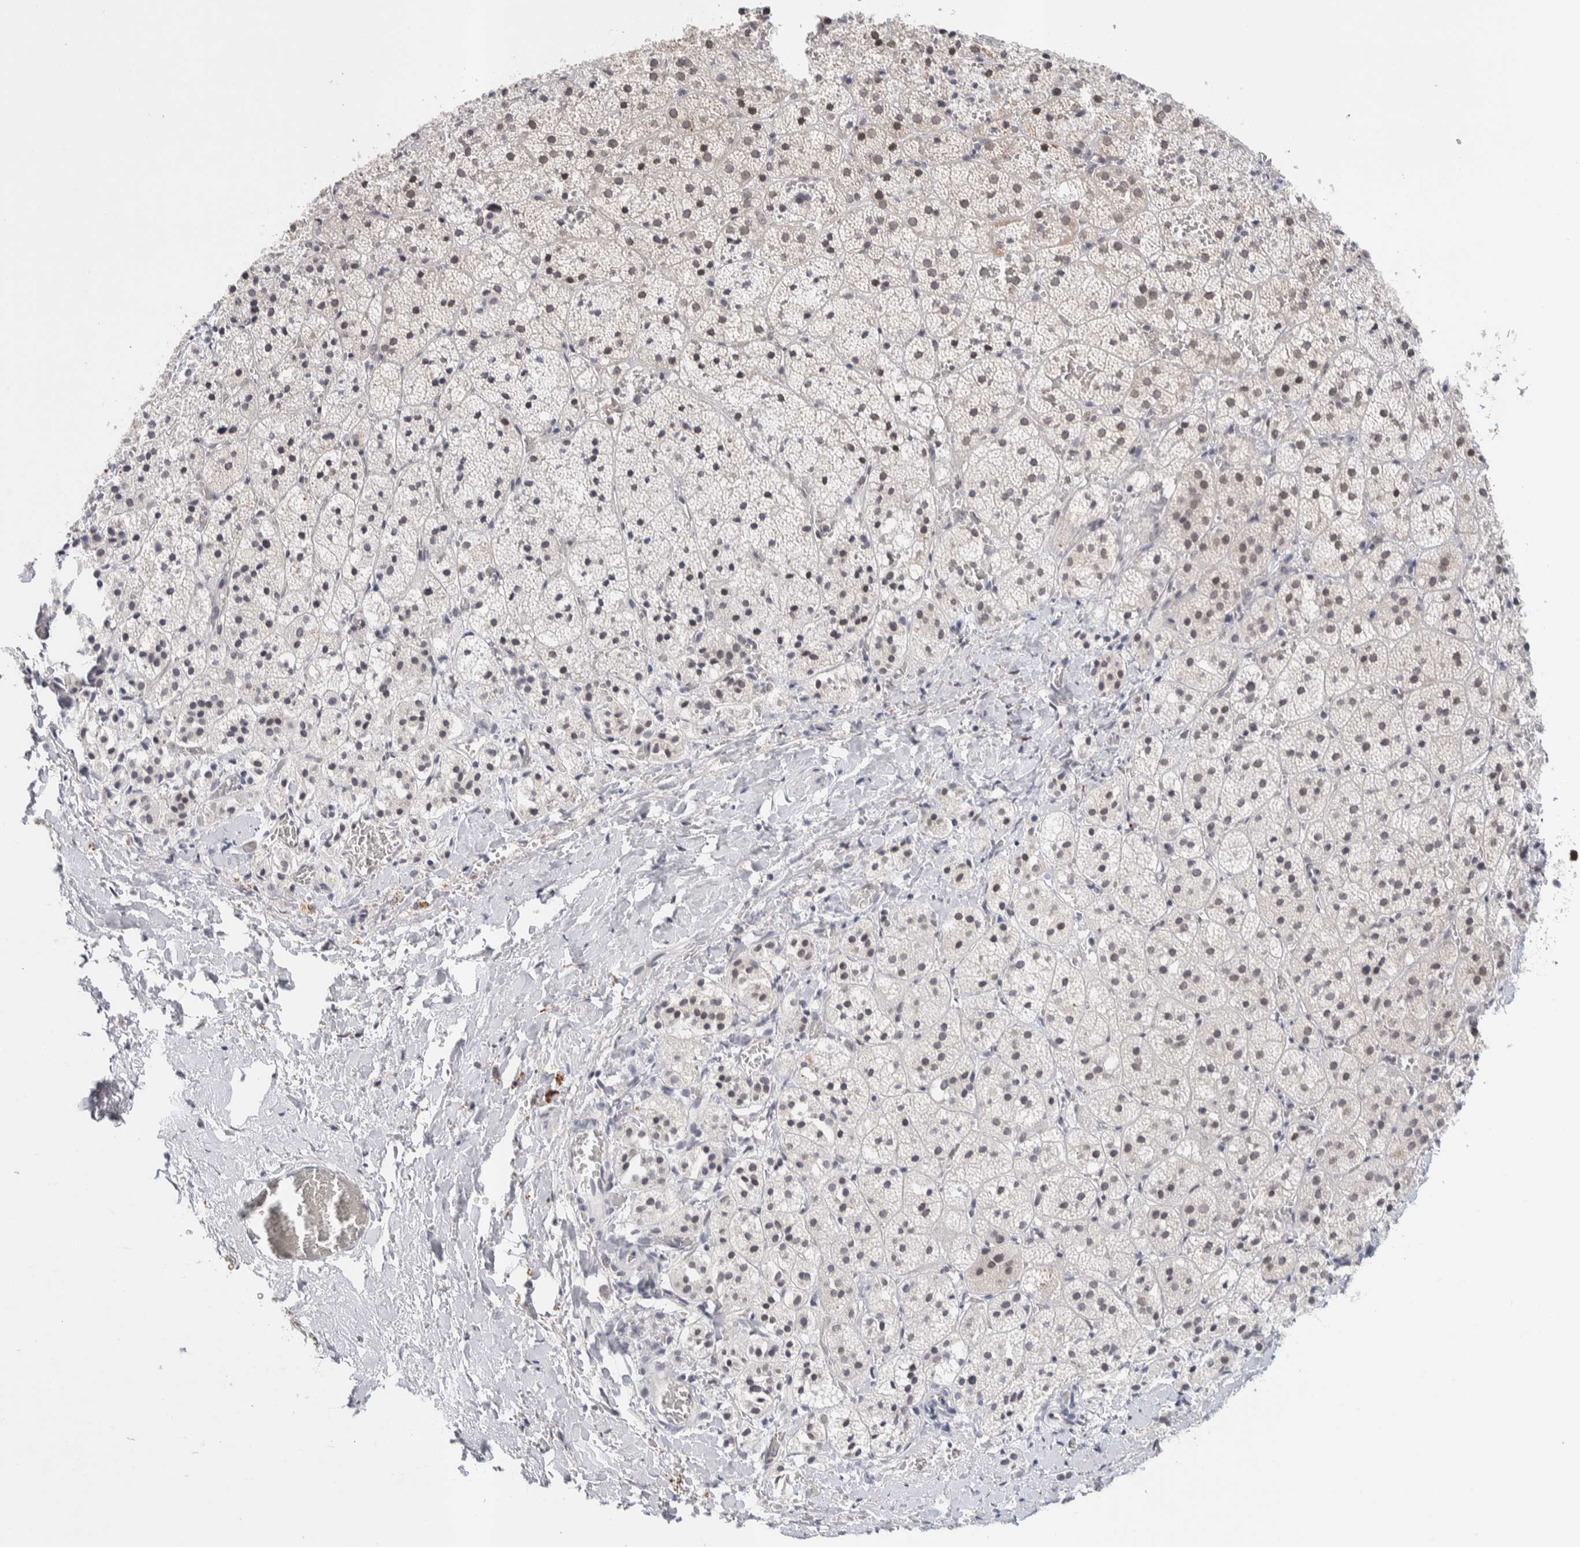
{"staining": {"intensity": "moderate", "quantity": "25%-75%", "location": "cytoplasmic/membranous,nuclear"}, "tissue": "adrenal gland", "cell_type": "Glandular cells", "image_type": "normal", "snomed": [{"axis": "morphology", "description": "Normal tissue, NOS"}, {"axis": "topography", "description": "Adrenal gland"}], "caption": "IHC (DAB (3,3'-diaminobenzidine)) staining of benign human adrenal gland displays moderate cytoplasmic/membranous,nuclear protein positivity in about 25%-75% of glandular cells.", "gene": "CRAT", "patient": {"sex": "female", "age": 44}}